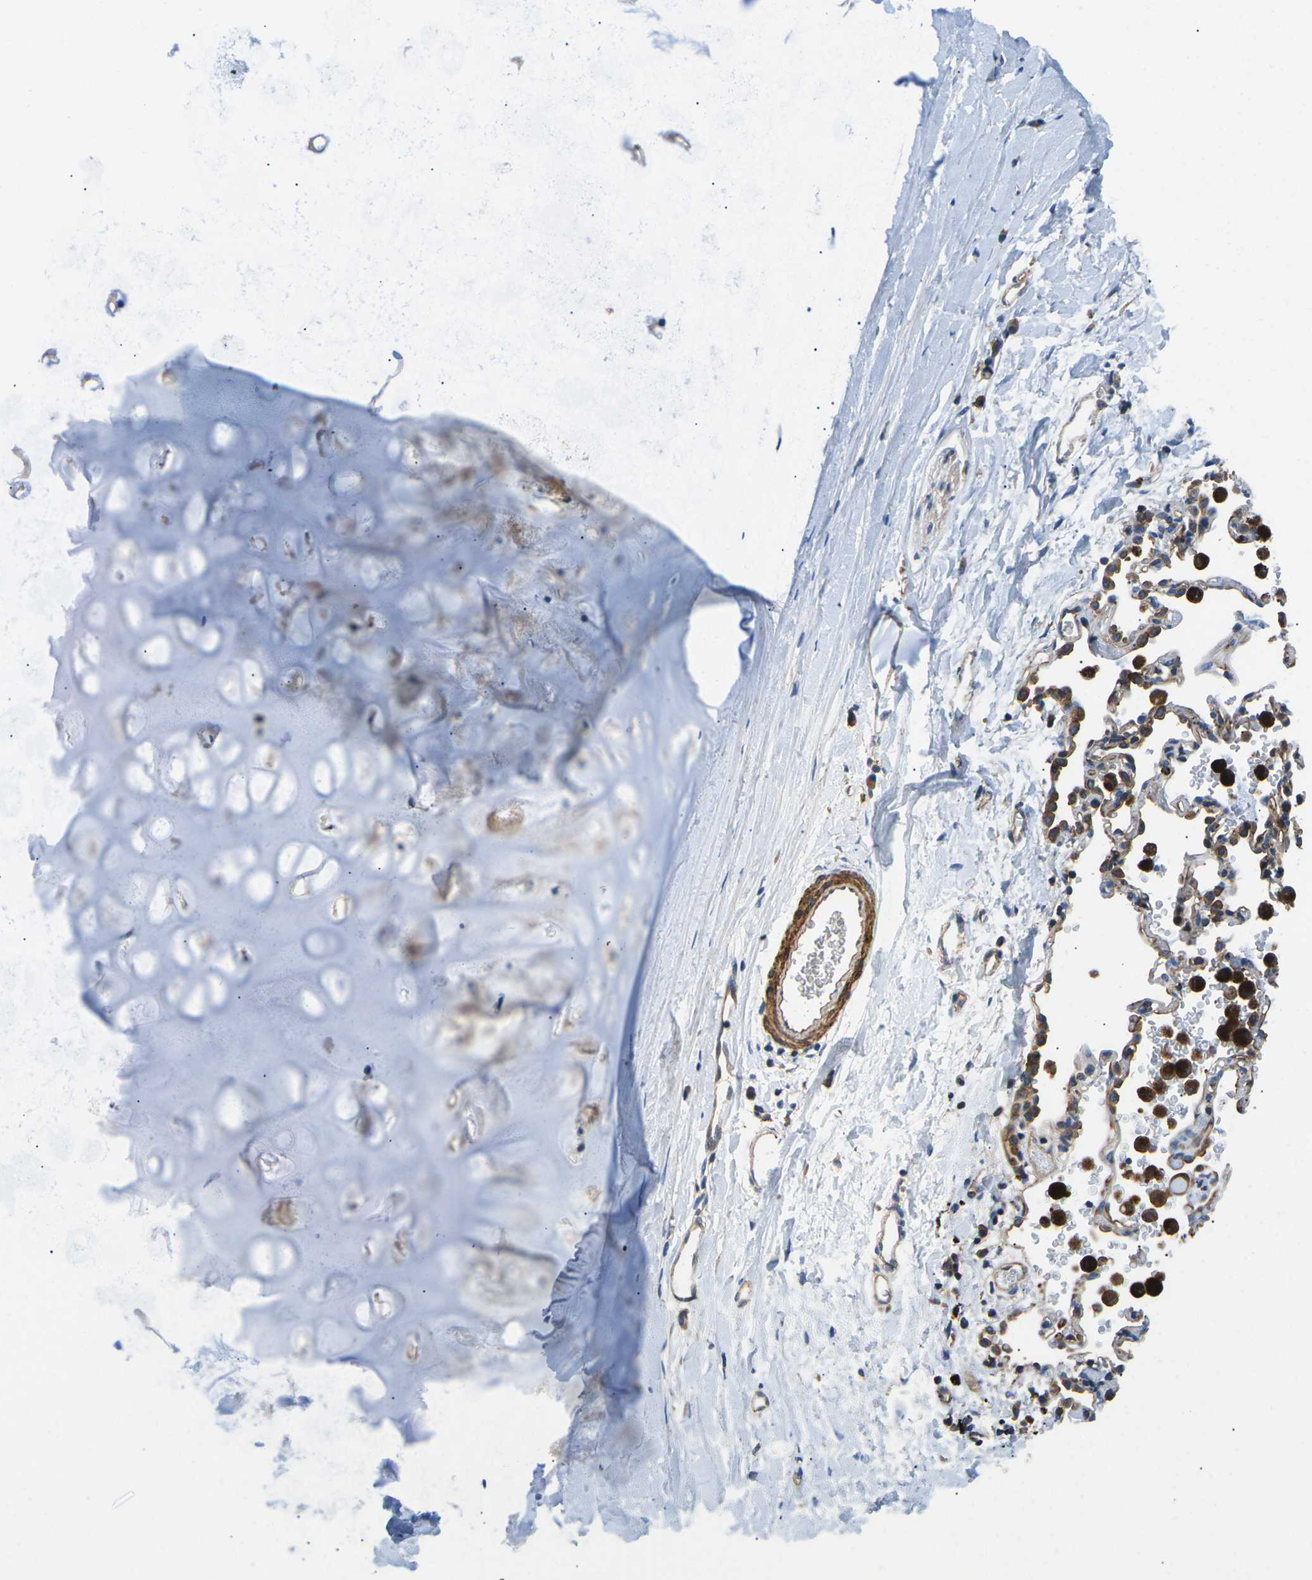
{"staining": {"intensity": "negative", "quantity": "none", "location": "none"}, "tissue": "adipose tissue", "cell_type": "Adipocytes", "image_type": "normal", "snomed": [{"axis": "morphology", "description": "Normal tissue, NOS"}, {"axis": "topography", "description": "Cartilage tissue"}, {"axis": "topography", "description": "Bronchus"}], "caption": "The photomicrograph shows no significant expression in adipocytes of adipose tissue.", "gene": "KCNJ15", "patient": {"sex": "female", "age": 53}}